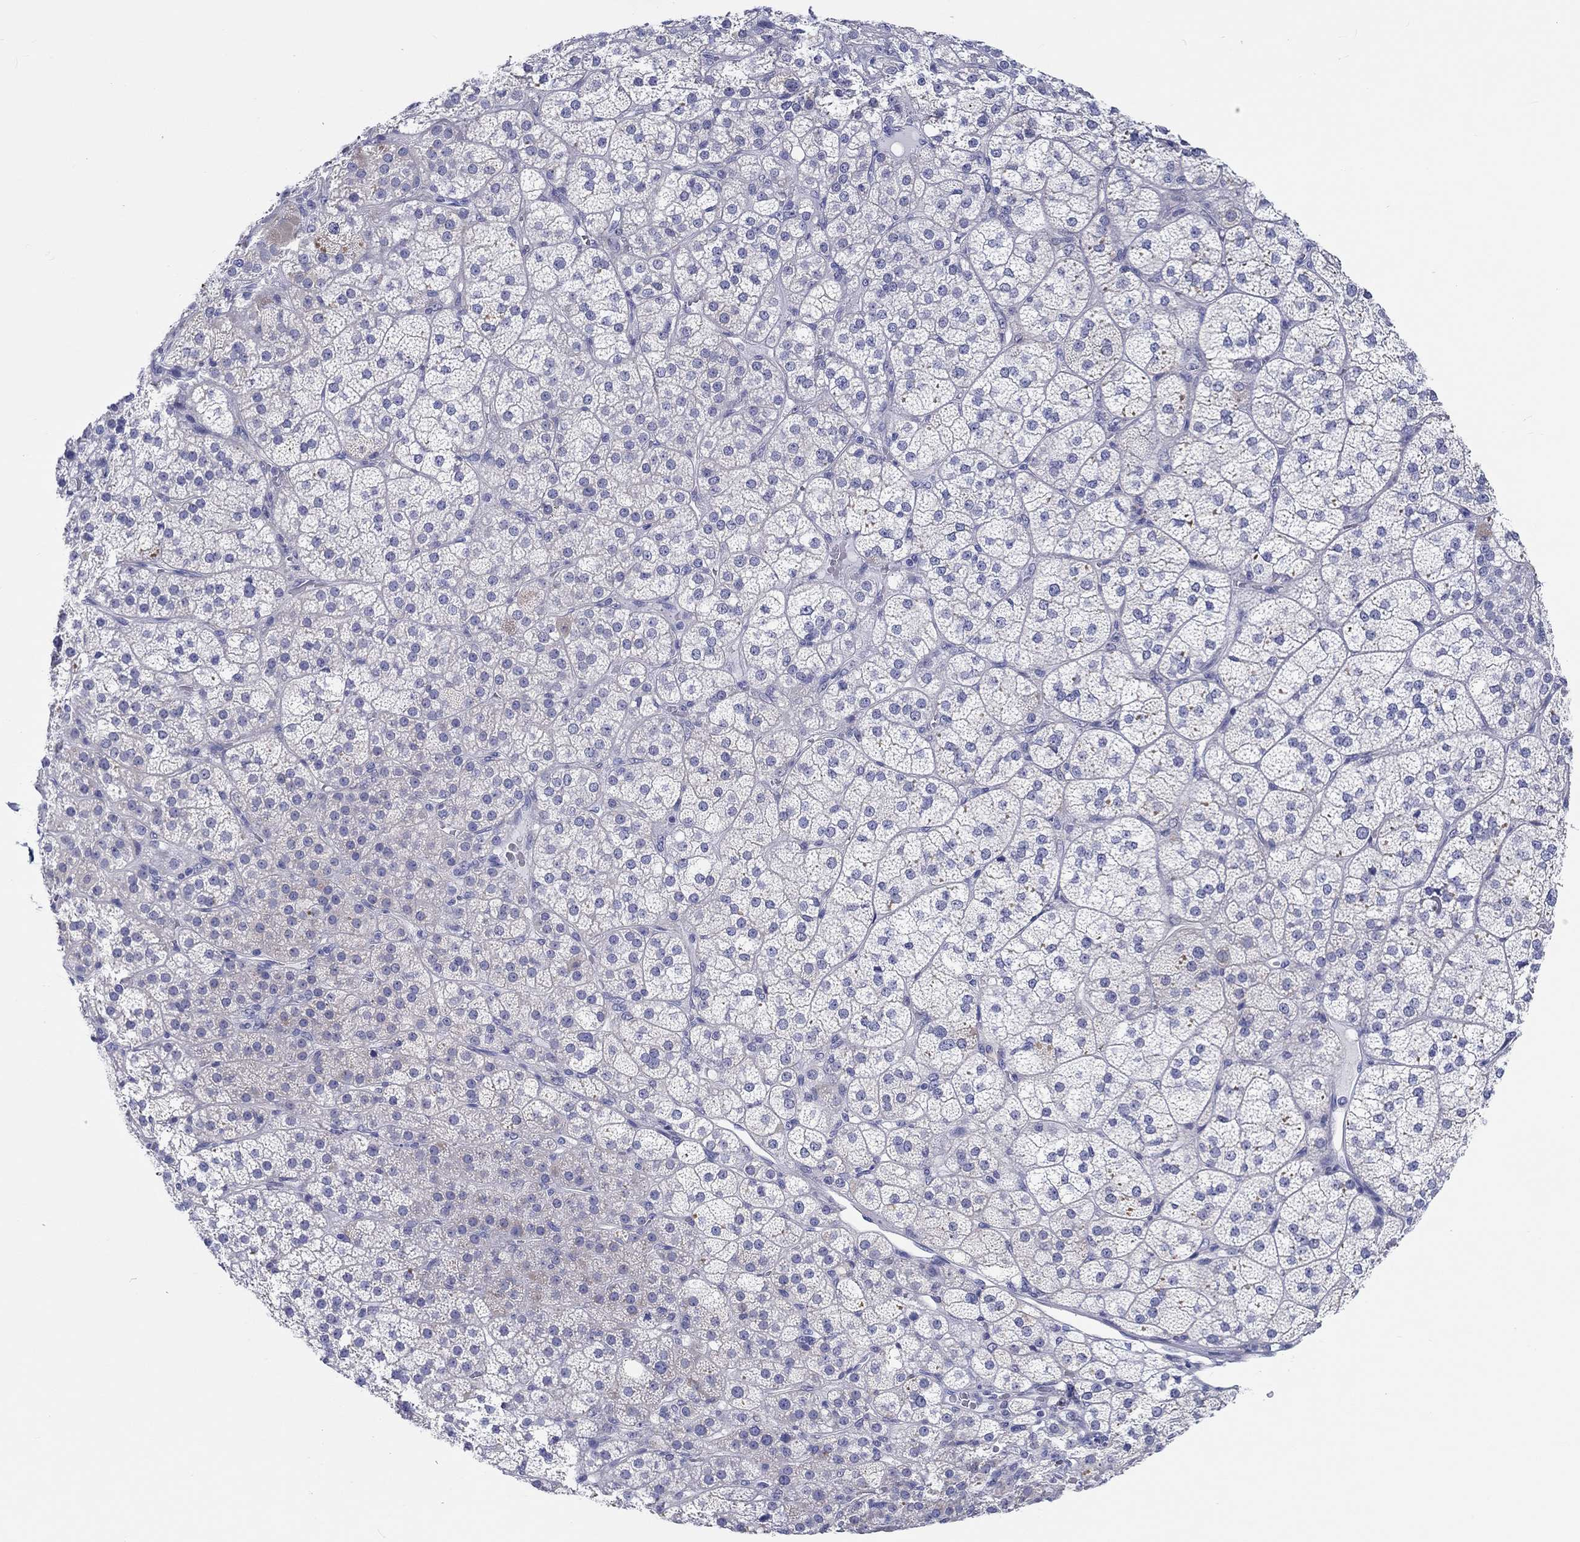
{"staining": {"intensity": "weak", "quantity": "<25%", "location": "cytoplasmic/membranous"}, "tissue": "adrenal gland", "cell_type": "Glandular cells", "image_type": "normal", "snomed": [{"axis": "morphology", "description": "Normal tissue, NOS"}, {"axis": "topography", "description": "Adrenal gland"}], "caption": "Immunohistochemistry (IHC) of benign adrenal gland shows no positivity in glandular cells. (DAB immunohistochemistry (IHC), high magnification).", "gene": "H1", "patient": {"sex": "female", "age": 60}}